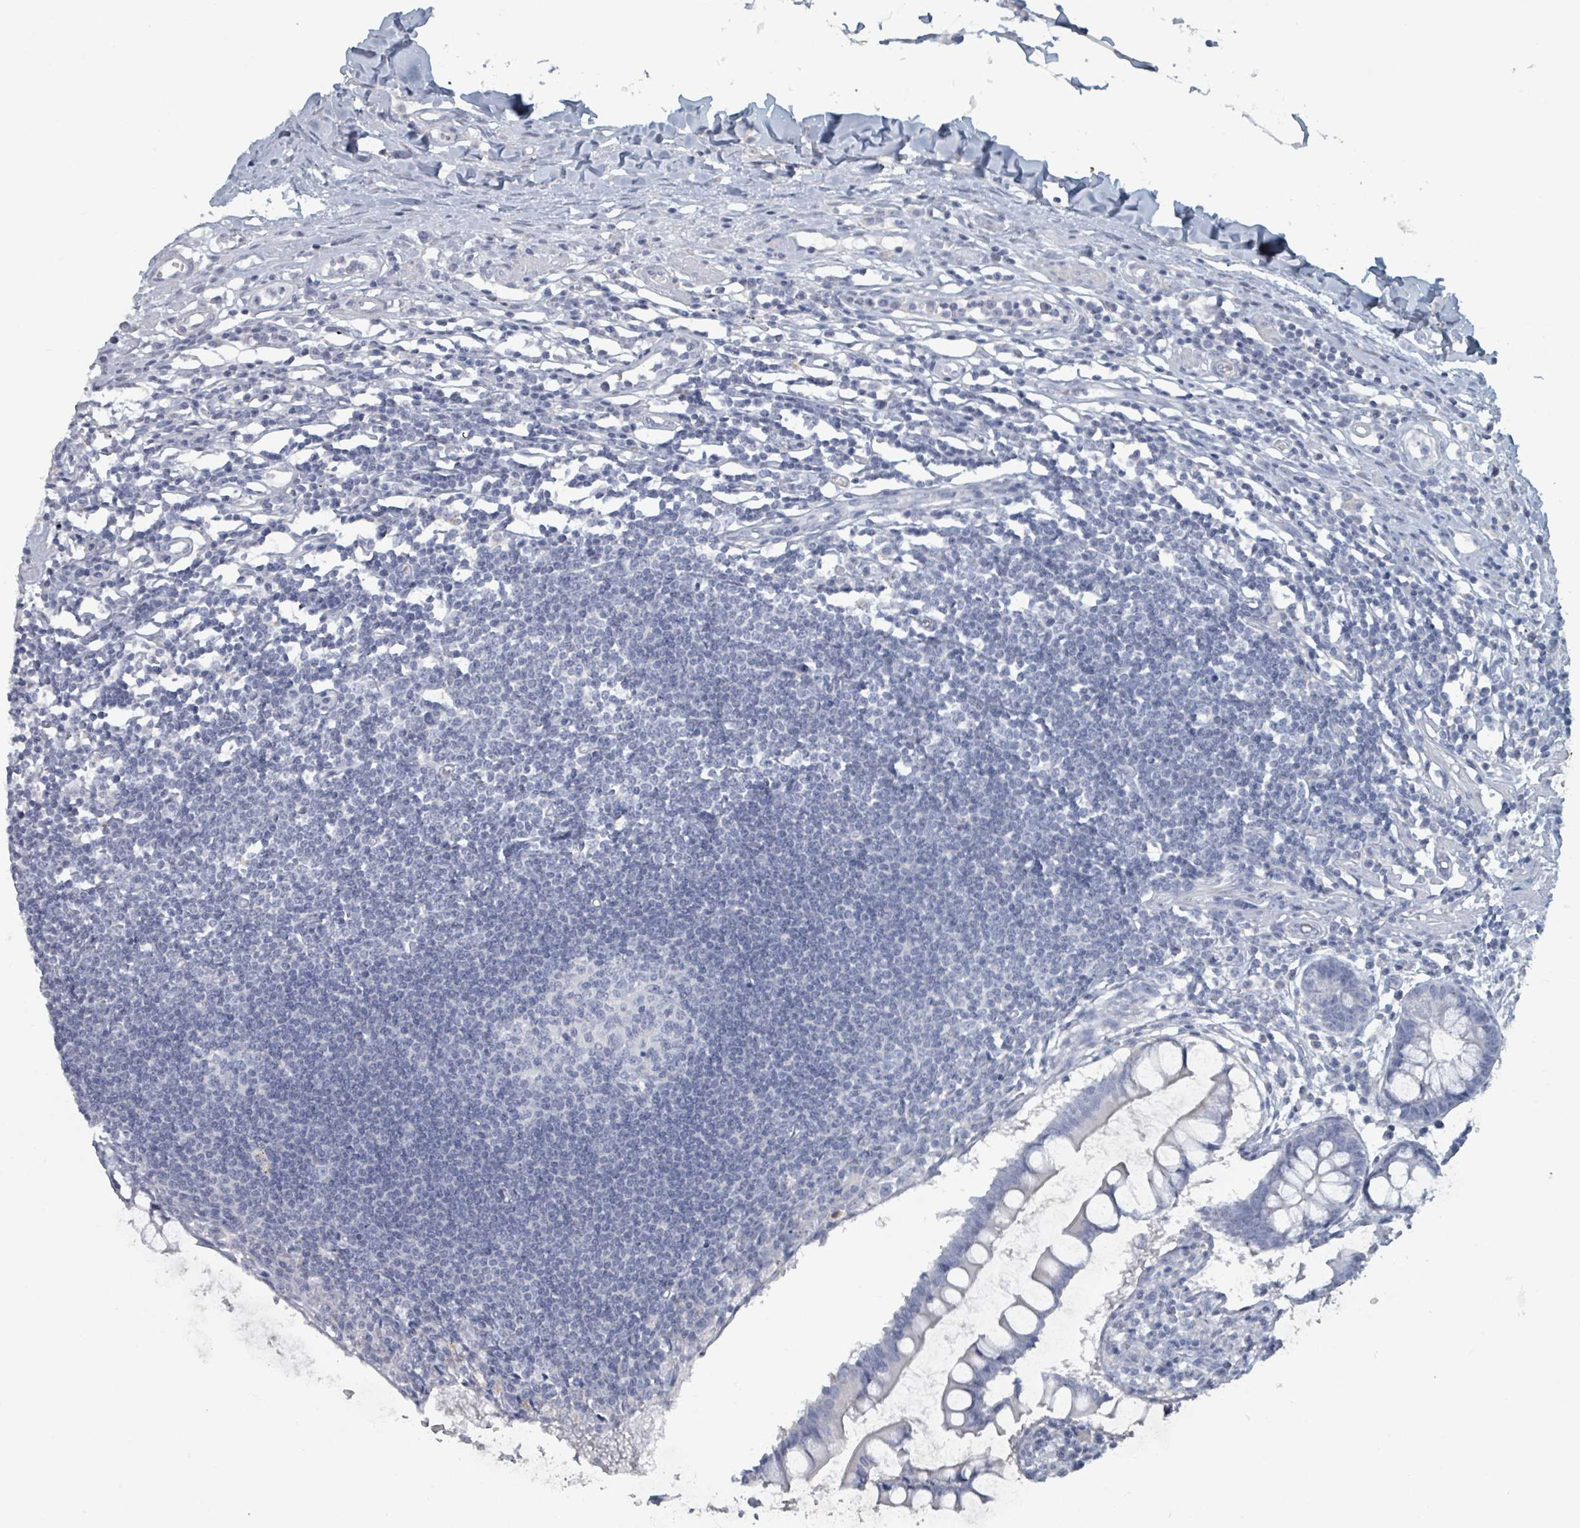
{"staining": {"intensity": "negative", "quantity": "none", "location": "none"}, "tissue": "colon", "cell_type": "Endothelial cells", "image_type": "normal", "snomed": [{"axis": "morphology", "description": "Normal tissue, NOS"}, {"axis": "morphology", "description": "Adenocarcinoma, NOS"}, {"axis": "topography", "description": "Colon"}], "caption": "An immunohistochemistry (IHC) photomicrograph of unremarkable colon is shown. There is no staining in endothelial cells of colon. (Immunohistochemistry, brightfield microscopy, high magnification).", "gene": "HEATR5A", "patient": {"sex": "female", "age": 55}}